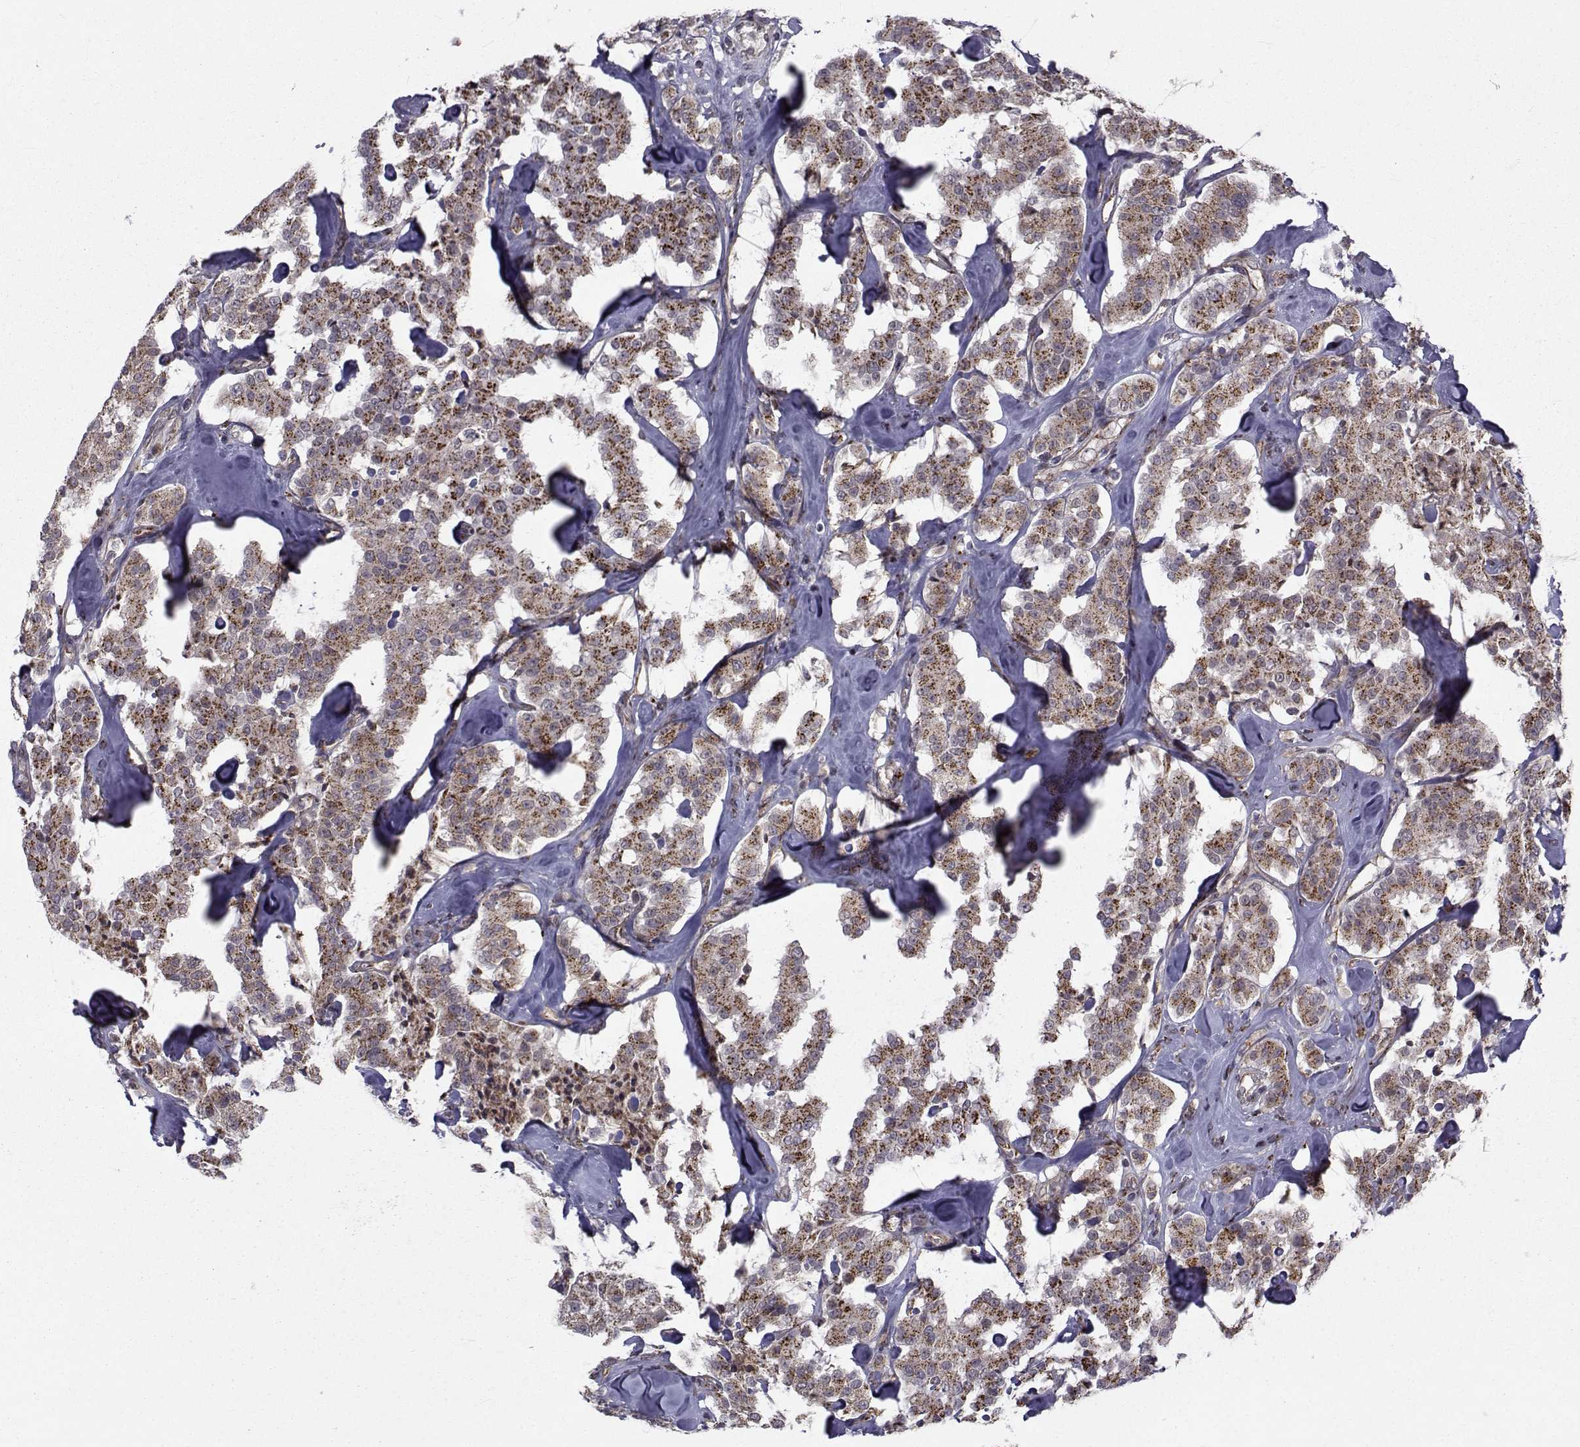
{"staining": {"intensity": "moderate", "quantity": ">75%", "location": "cytoplasmic/membranous"}, "tissue": "carcinoid", "cell_type": "Tumor cells", "image_type": "cancer", "snomed": [{"axis": "morphology", "description": "Carcinoid, malignant, NOS"}, {"axis": "topography", "description": "Pancreas"}], "caption": "Tumor cells display medium levels of moderate cytoplasmic/membranous expression in approximately >75% of cells in human malignant carcinoid. (Stains: DAB (3,3'-diaminobenzidine) in brown, nuclei in blue, Microscopy: brightfield microscopy at high magnification).", "gene": "ATP6V1C2", "patient": {"sex": "male", "age": 41}}